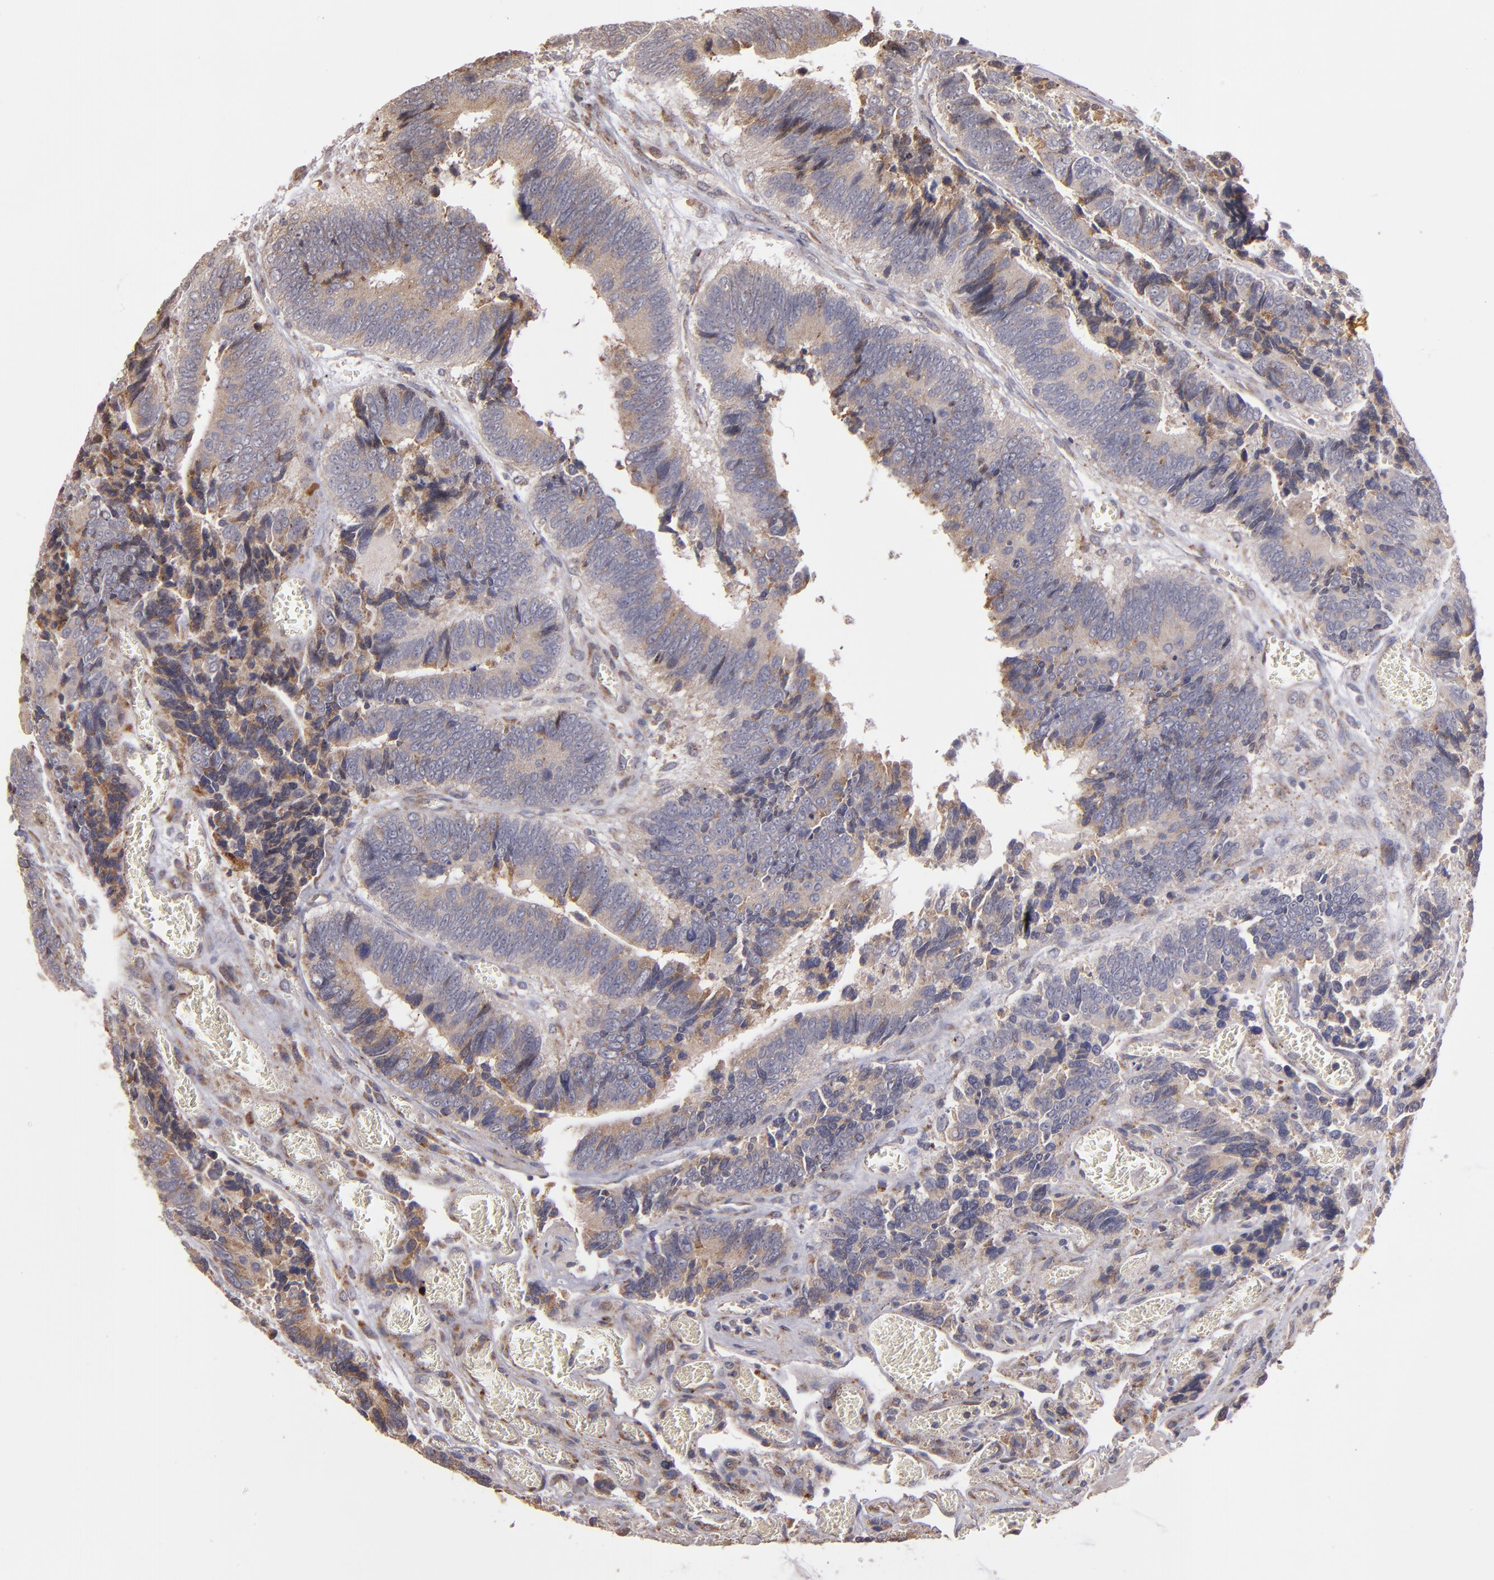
{"staining": {"intensity": "weak", "quantity": ">75%", "location": "cytoplasmic/membranous"}, "tissue": "colorectal cancer", "cell_type": "Tumor cells", "image_type": "cancer", "snomed": [{"axis": "morphology", "description": "Adenocarcinoma, NOS"}, {"axis": "topography", "description": "Colon"}], "caption": "Adenocarcinoma (colorectal) was stained to show a protein in brown. There is low levels of weak cytoplasmic/membranous positivity in about >75% of tumor cells.", "gene": "IFIH1", "patient": {"sex": "male", "age": 72}}